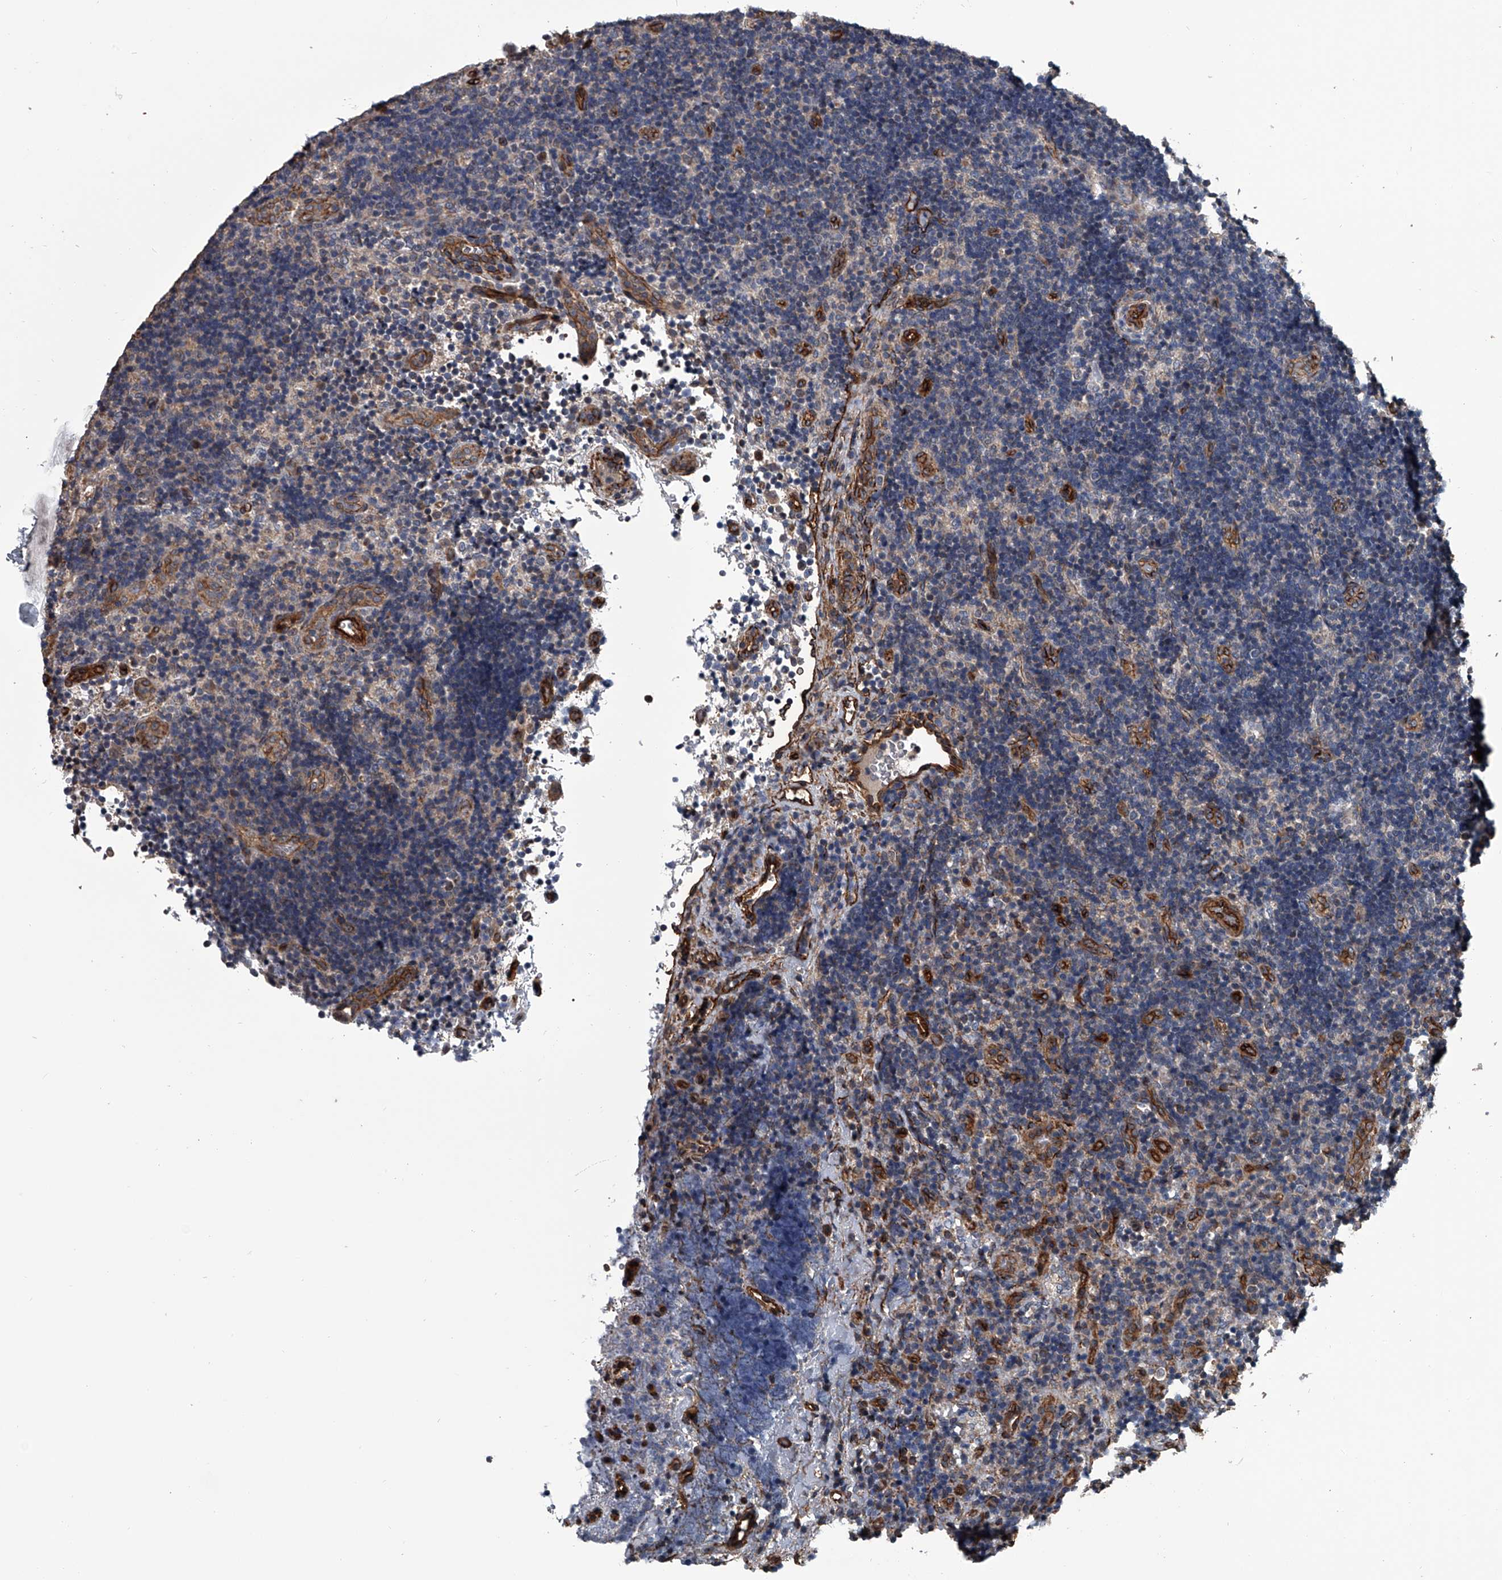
{"staining": {"intensity": "negative", "quantity": "none", "location": "none"}, "tissue": "lymph node", "cell_type": "Germinal center cells", "image_type": "normal", "snomed": [{"axis": "morphology", "description": "Normal tissue, NOS"}, {"axis": "topography", "description": "Lymph node"}], "caption": "Protein analysis of normal lymph node reveals no significant positivity in germinal center cells. (DAB IHC with hematoxylin counter stain).", "gene": "LDLRAD2", "patient": {"sex": "female", "age": 22}}